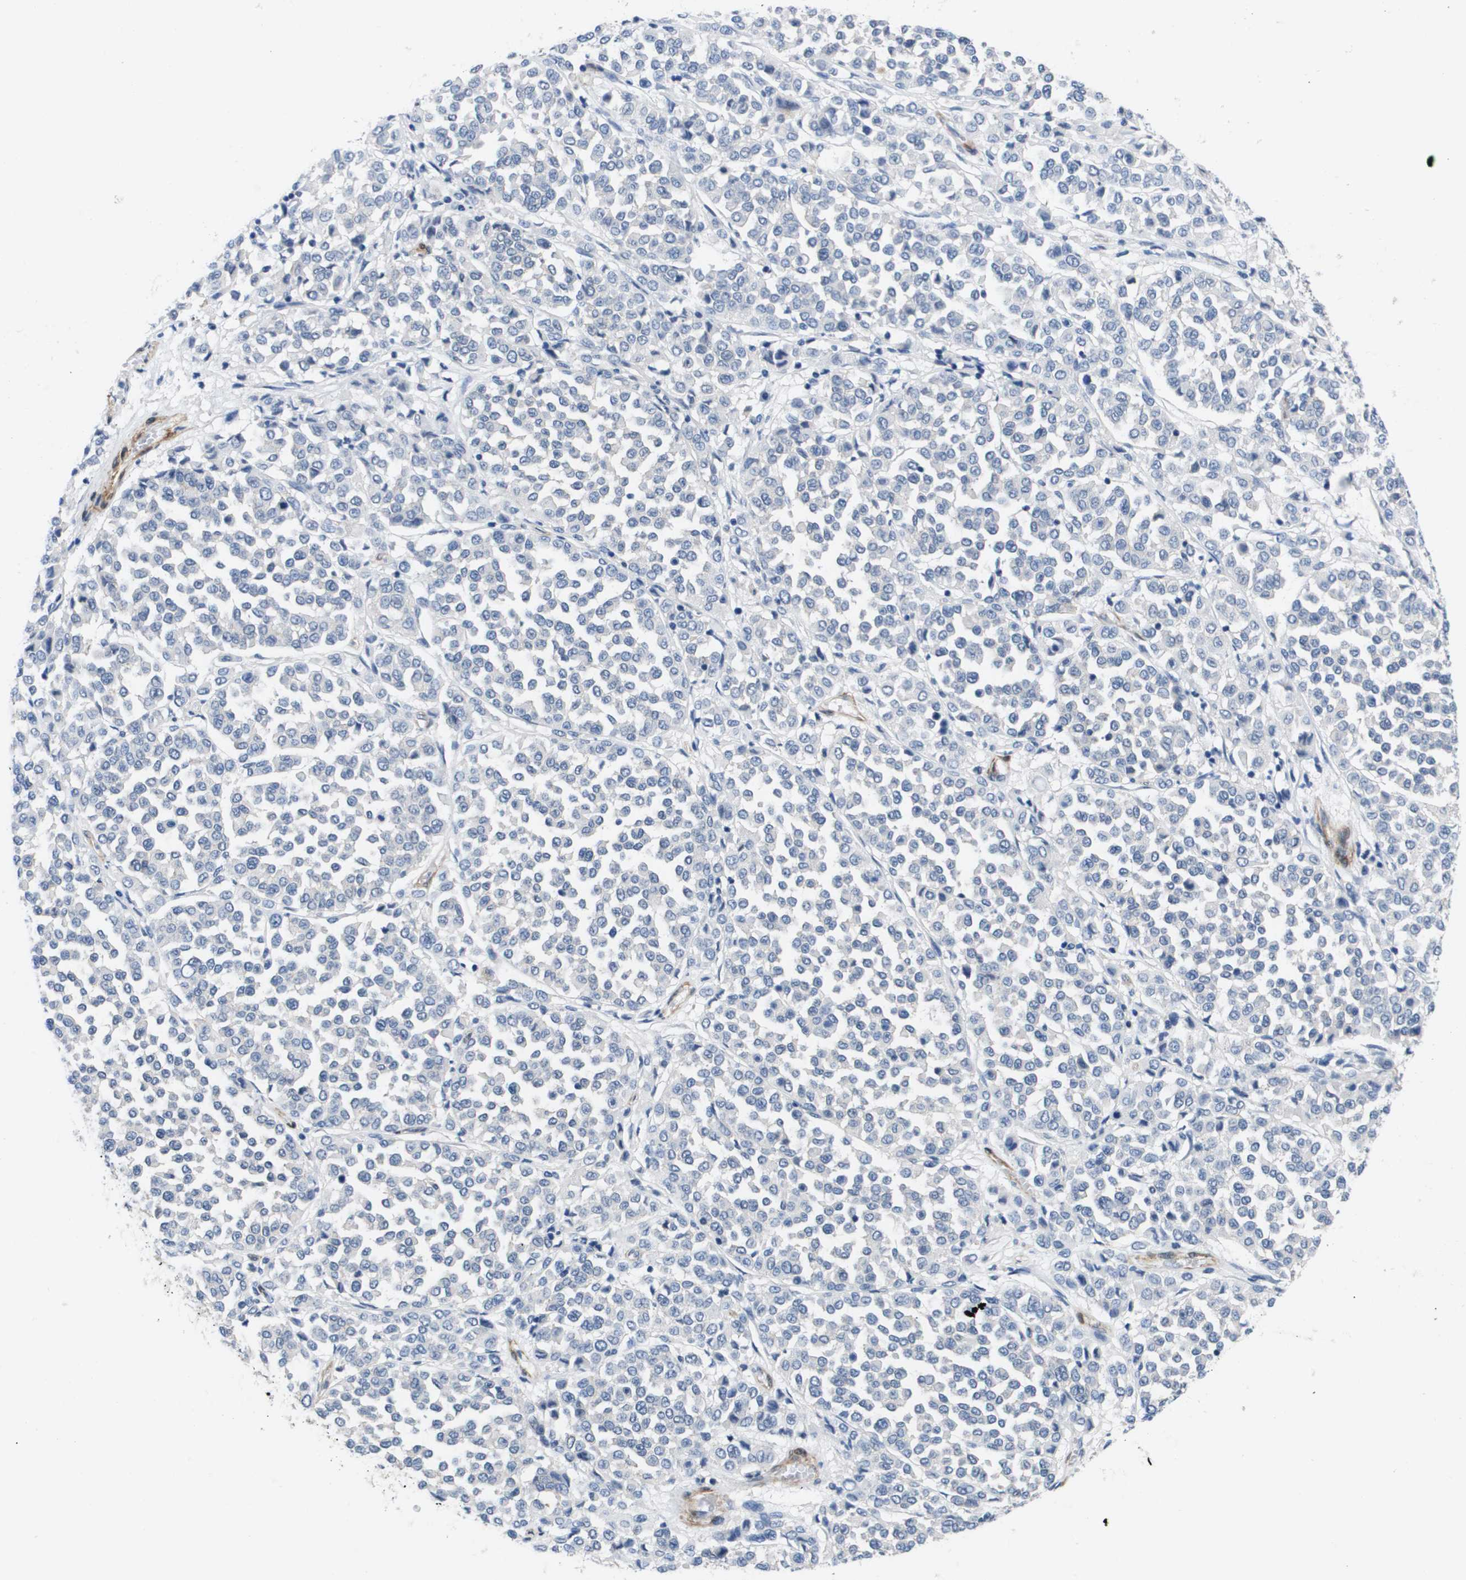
{"staining": {"intensity": "negative", "quantity": "none", "location": "none"}, "tissue": "melanoma", "cell_type": "Tumor cells", "image_type": "cancer", "snomed": [{"axis": "morphology", "description": "Malignant melanoma, Metastatic site"}, {"axis": "topography", "description": "Pancreas"}], "caption": "An immunohistochemistry histopathology image of melanoma is shown. There is no staining in tumor cells of melanoma. The staining is performed using DAB brown chromogen with nuclei counter-stained in using hematoxylin.", "gene": "LPP", "patient": {"sex": "female", "age": 30}}